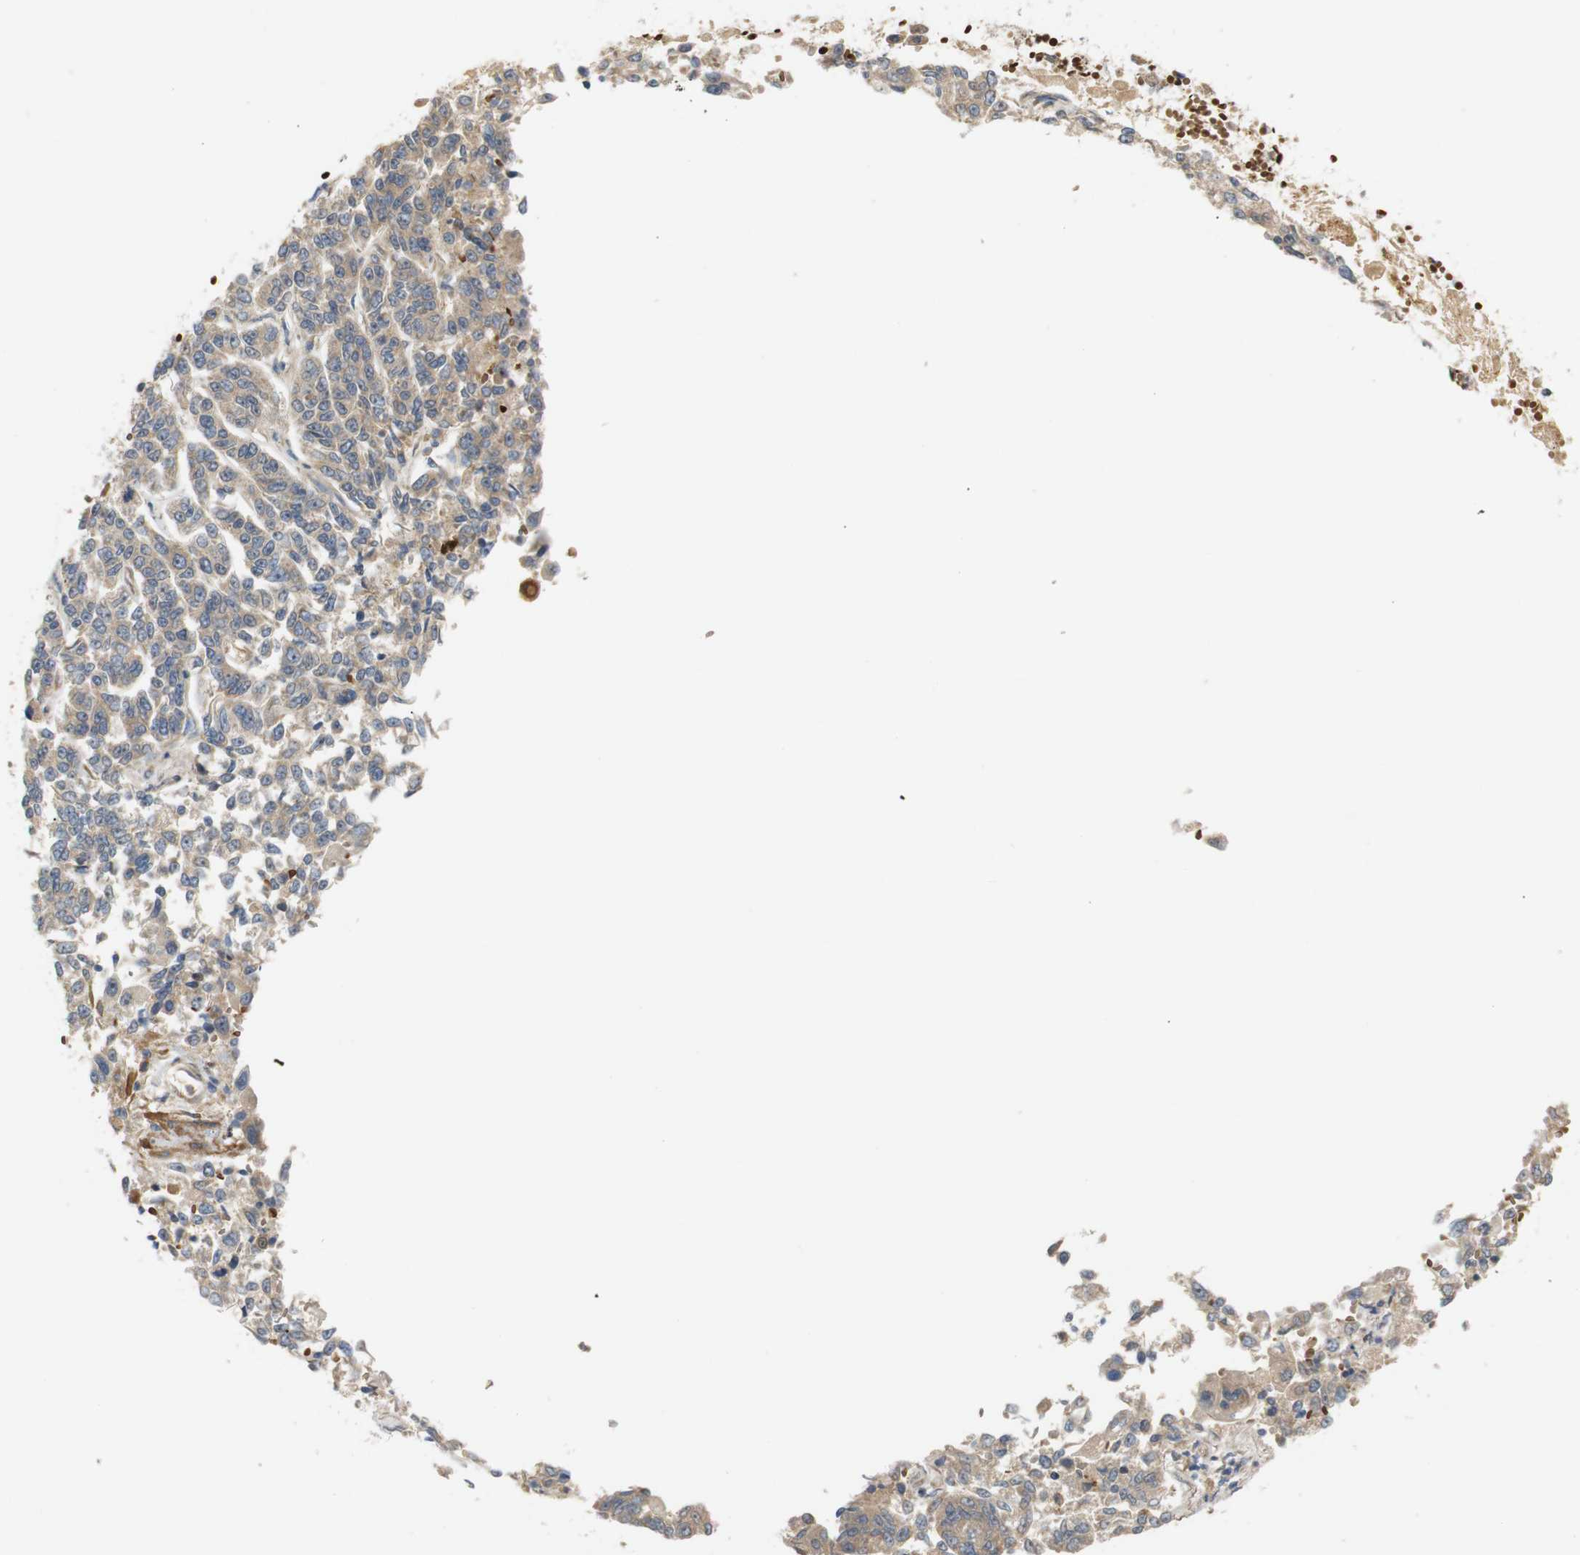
{"staining": {"intensity": "weak", "quantity": ">75%", "location": "cytoplasmic/membranous"}, "tissue": "lung cancer", "cell_type": "Tumor cells", "image_type": "cancer", "snomed": [{"axis": "morphology", "description": "Adenocarcinoma, NOS"}, {"axis": "topography", "description": "Lung"}], "caption": "There is low levels of weak cytoplasmic/membranous positivity in tumor cells of lung adenocarcinoma, as demonstrated by immunohistochemical staining (brown color).", "gene": "RPTOR", "patient": {"sex": "male", "age": 84}}